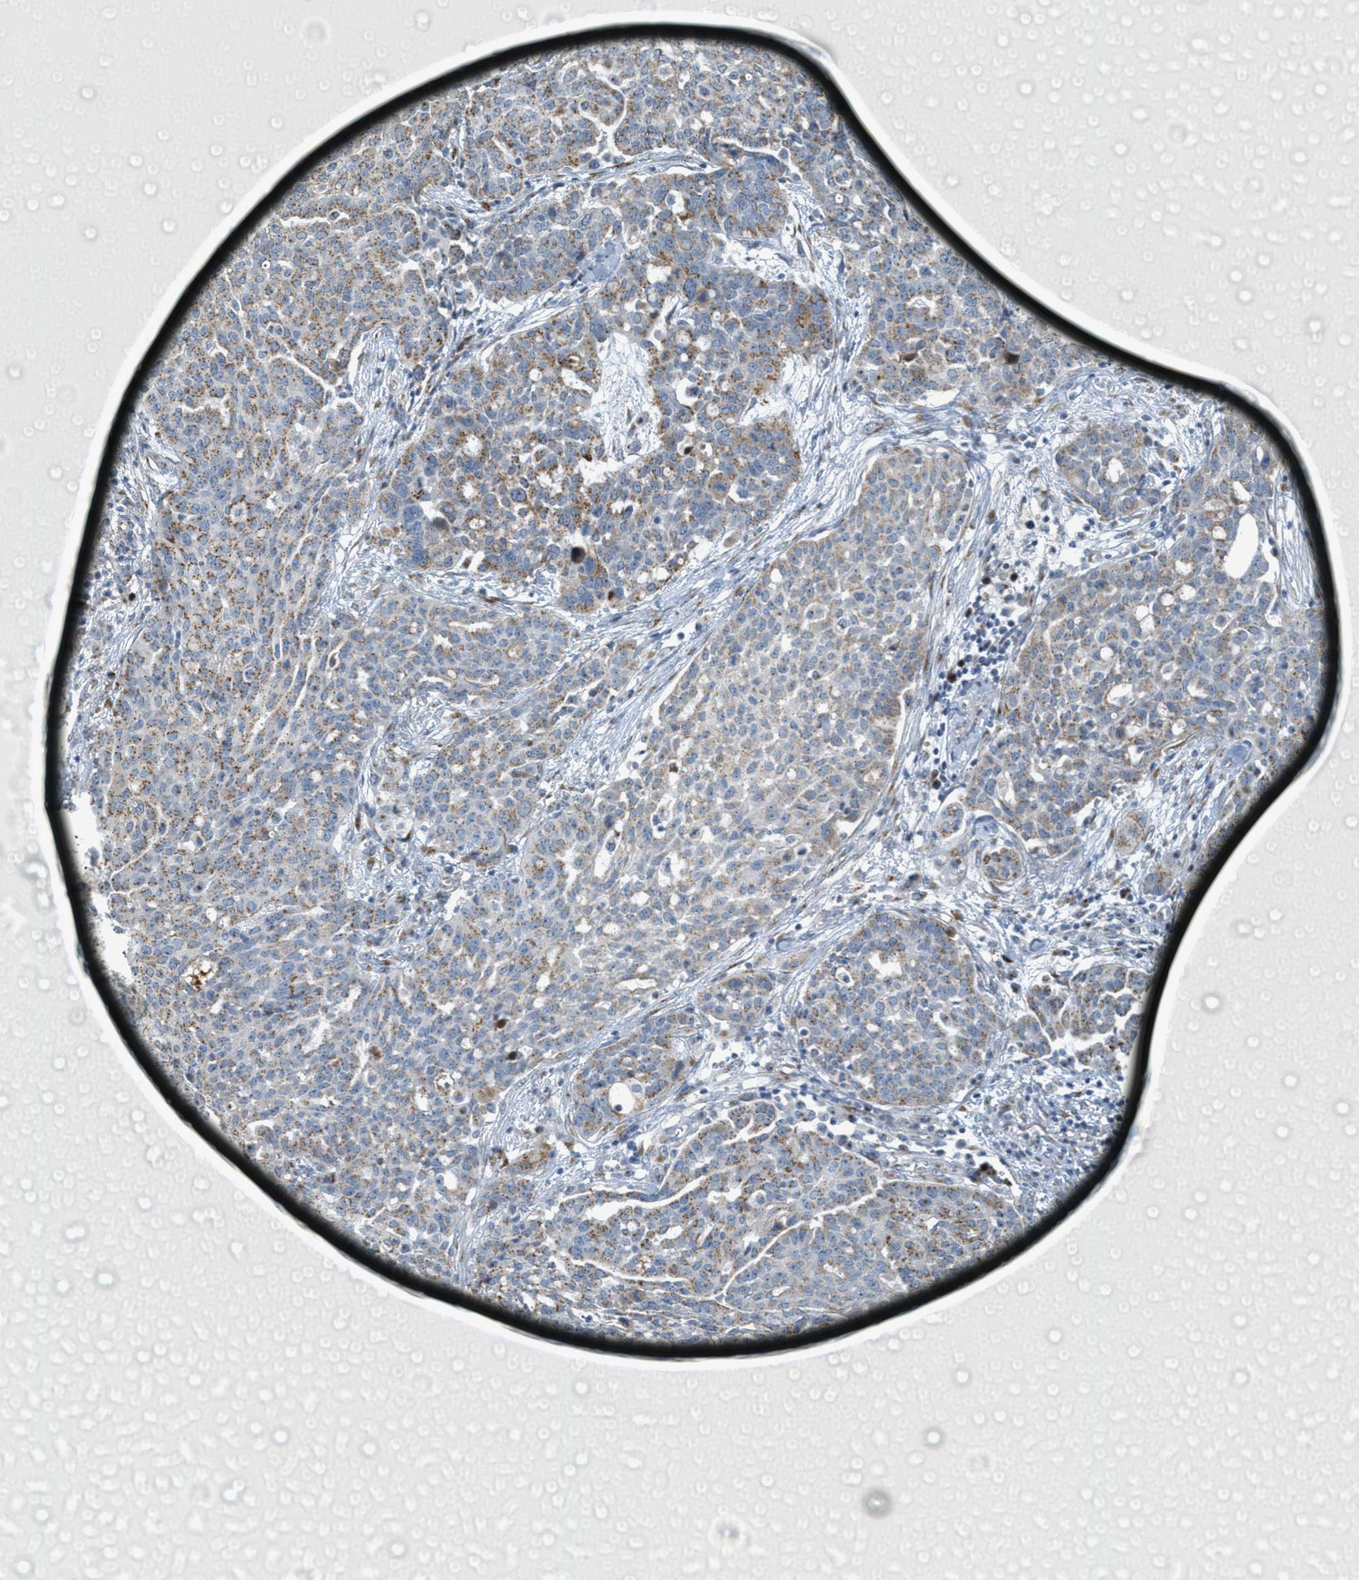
{"staining": {"intensity": "moderate", "quantity": "25%-75%", "location": "cytoplasmic/membranous"}, "tissue": "ovarian cancer", "cell_type": "Tumor cells", "image_type": "cancer", "snomed": [{"axis": "morphology", "description": "Cystadenocarcinoma, serous, NOS"}, {"axis": "topography", "description": "Soft tissue"}, {"axis": "topography", "description": "Ovary"}], "caption": "Ovarian serous cystadenocarcinoma was stained to show a protein in brown. There is medium levels of moderate cytoplasmic/membranous staining in approximately 25%-75% of tumor cells.", "gene": "ZFPL1", "patient": {"sex": "female", "age": 57}}